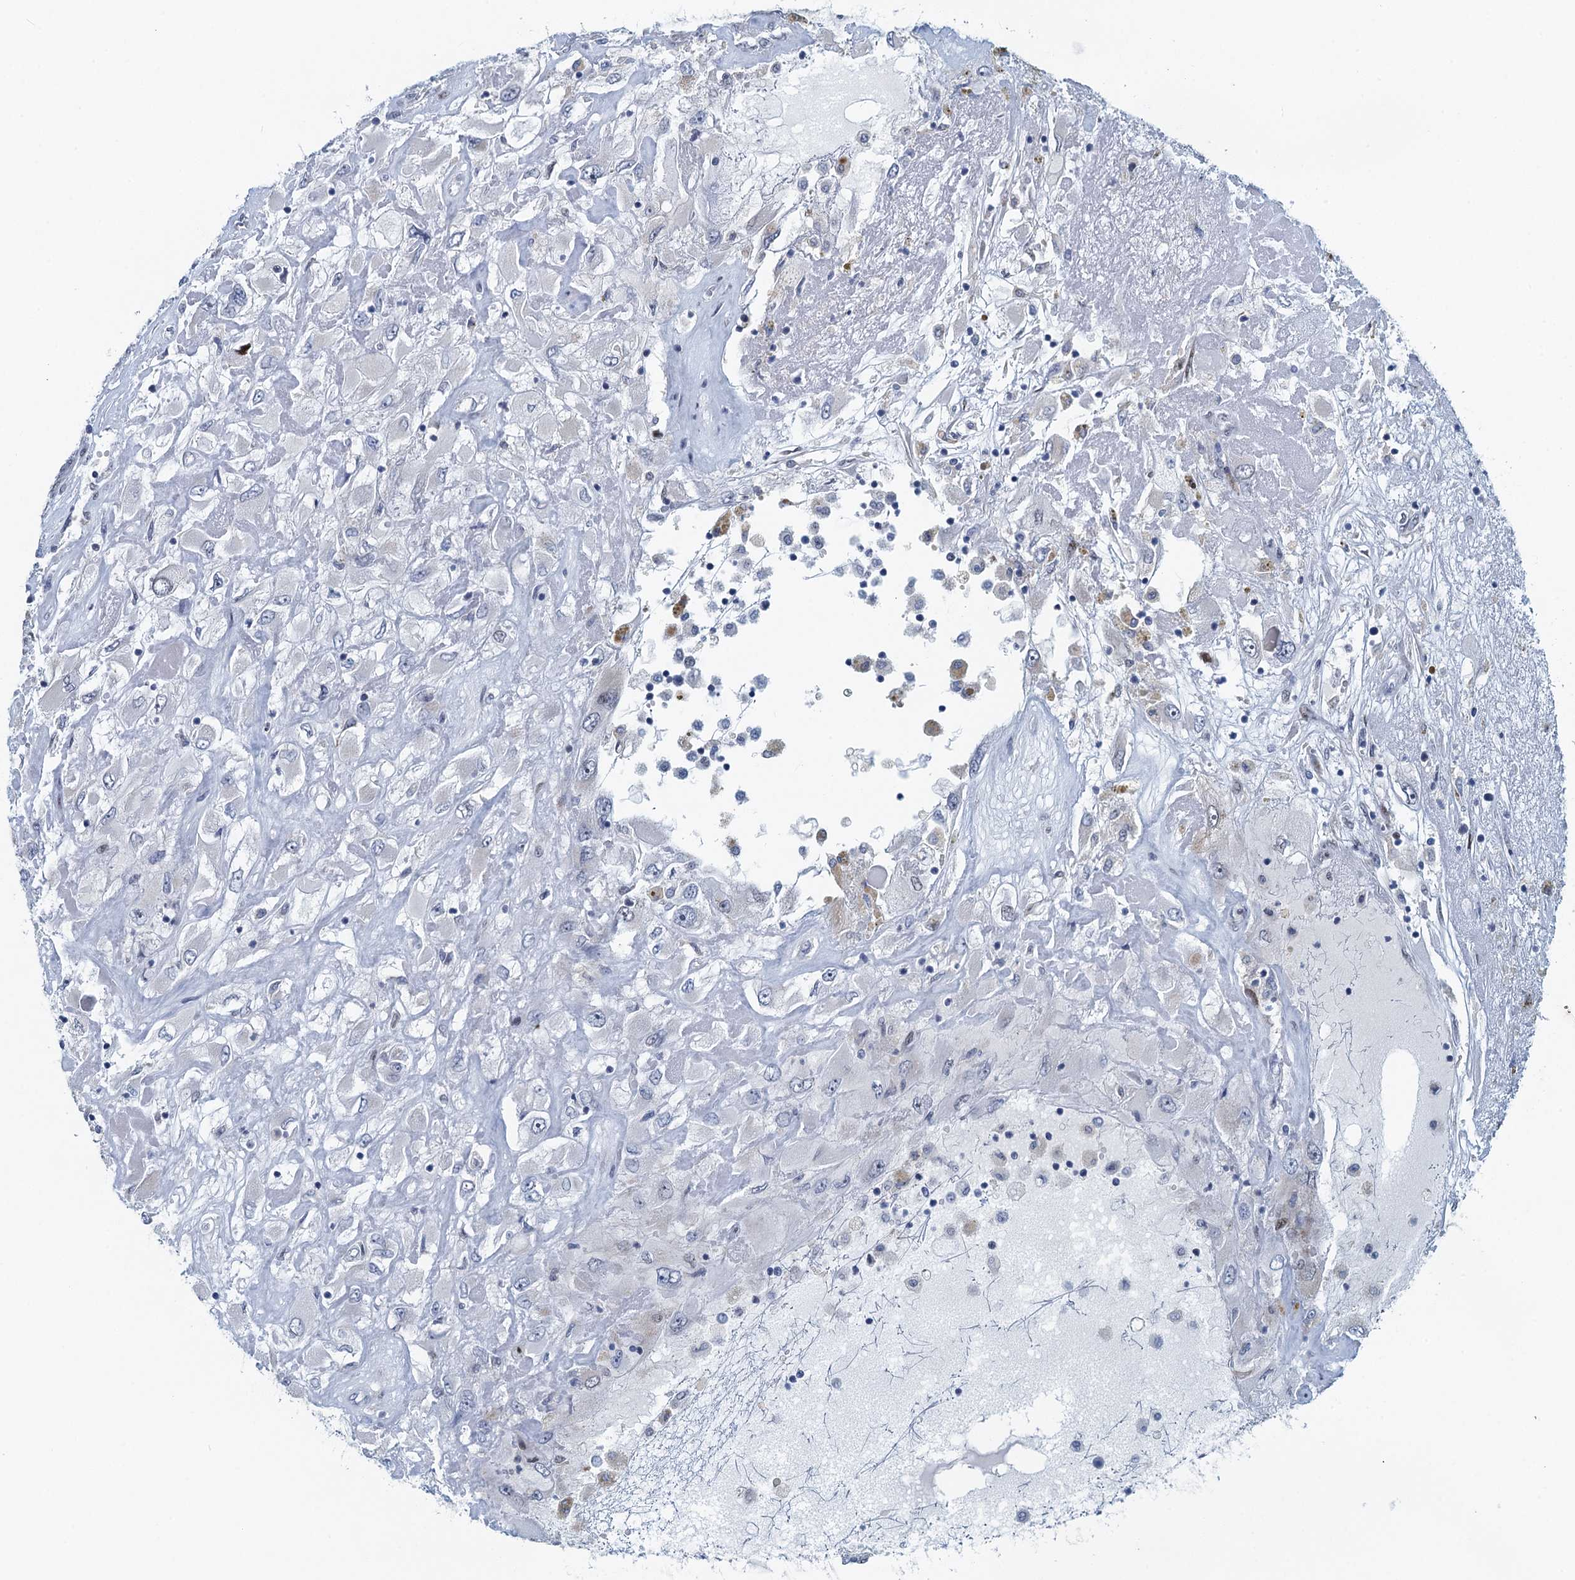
{"staining": {"intensity": "negative", "quantity": "none", "location": "none"}, "tissue": "renal cancer", "cell_type": "Tumor cells", "image_type": "cancer", "snomed": [{"axis": "morphology", "description": "Adenocarcinoma, NOS"}, {"axis": "topography", "description": "Kidney"}], "caption": "Protein analysis of renal cancer (adenocarcinoma) demonstrates no significant expression in tumor cells.", "gene": "ANKRD13D", "patient": {"sex": "female", "age": 52}}